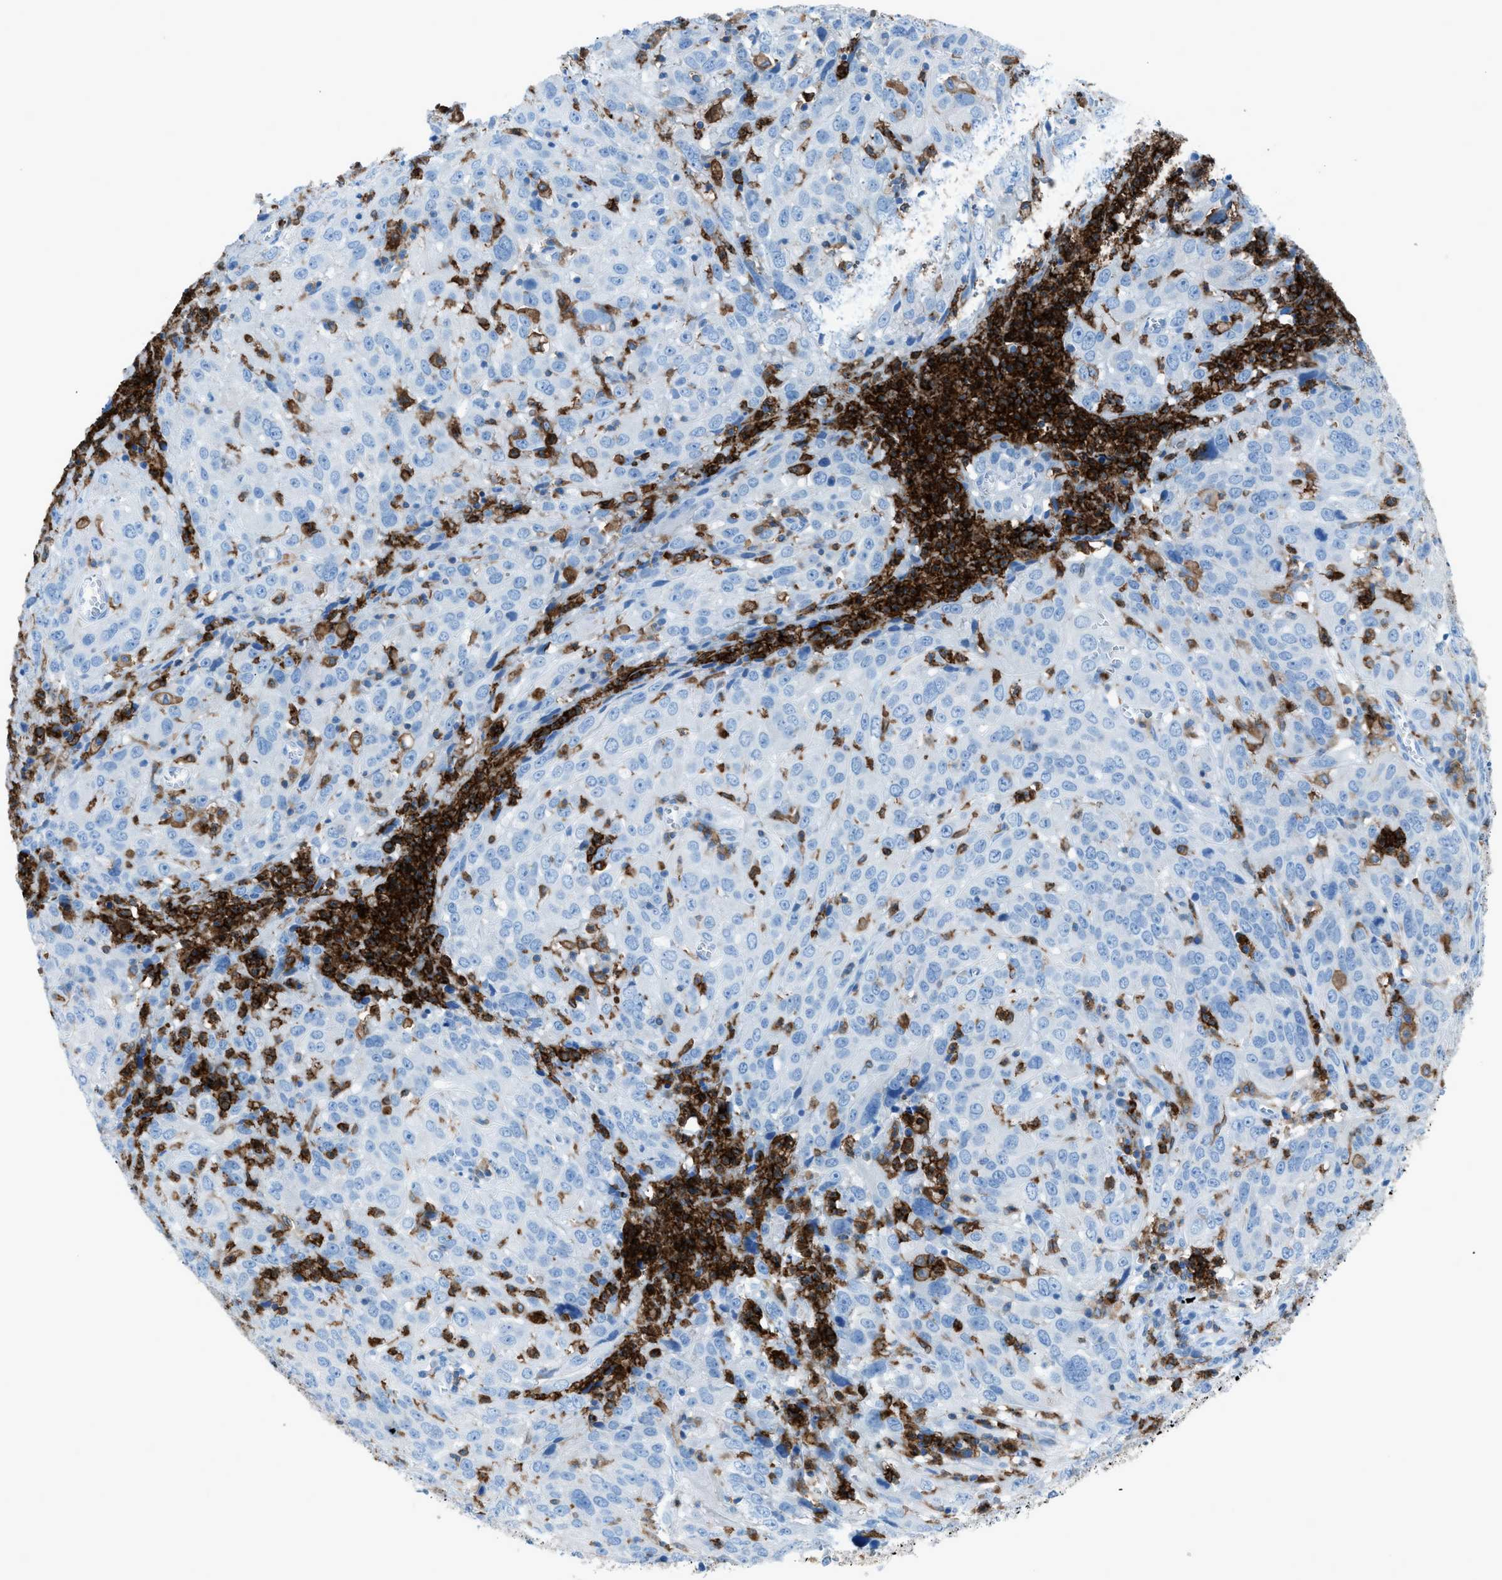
{"staining": {"intensity": "negative", "quantity": "none", "location": "none"}, "tissue": "cervical cancer", "cell_type": "Tumor cells", "image_type": "cancer", "snomed": [{"axis": "morphology", "description": "Squamous cell carcinoma, NOS"}, {"axis": "topography", "description": "Cervix"}], "caption": "Image shows no protein expression in tumor cells of cervical cancer tissue.", "gene": "ITGB2", "patient": {"sex": "female", "age": 32}}